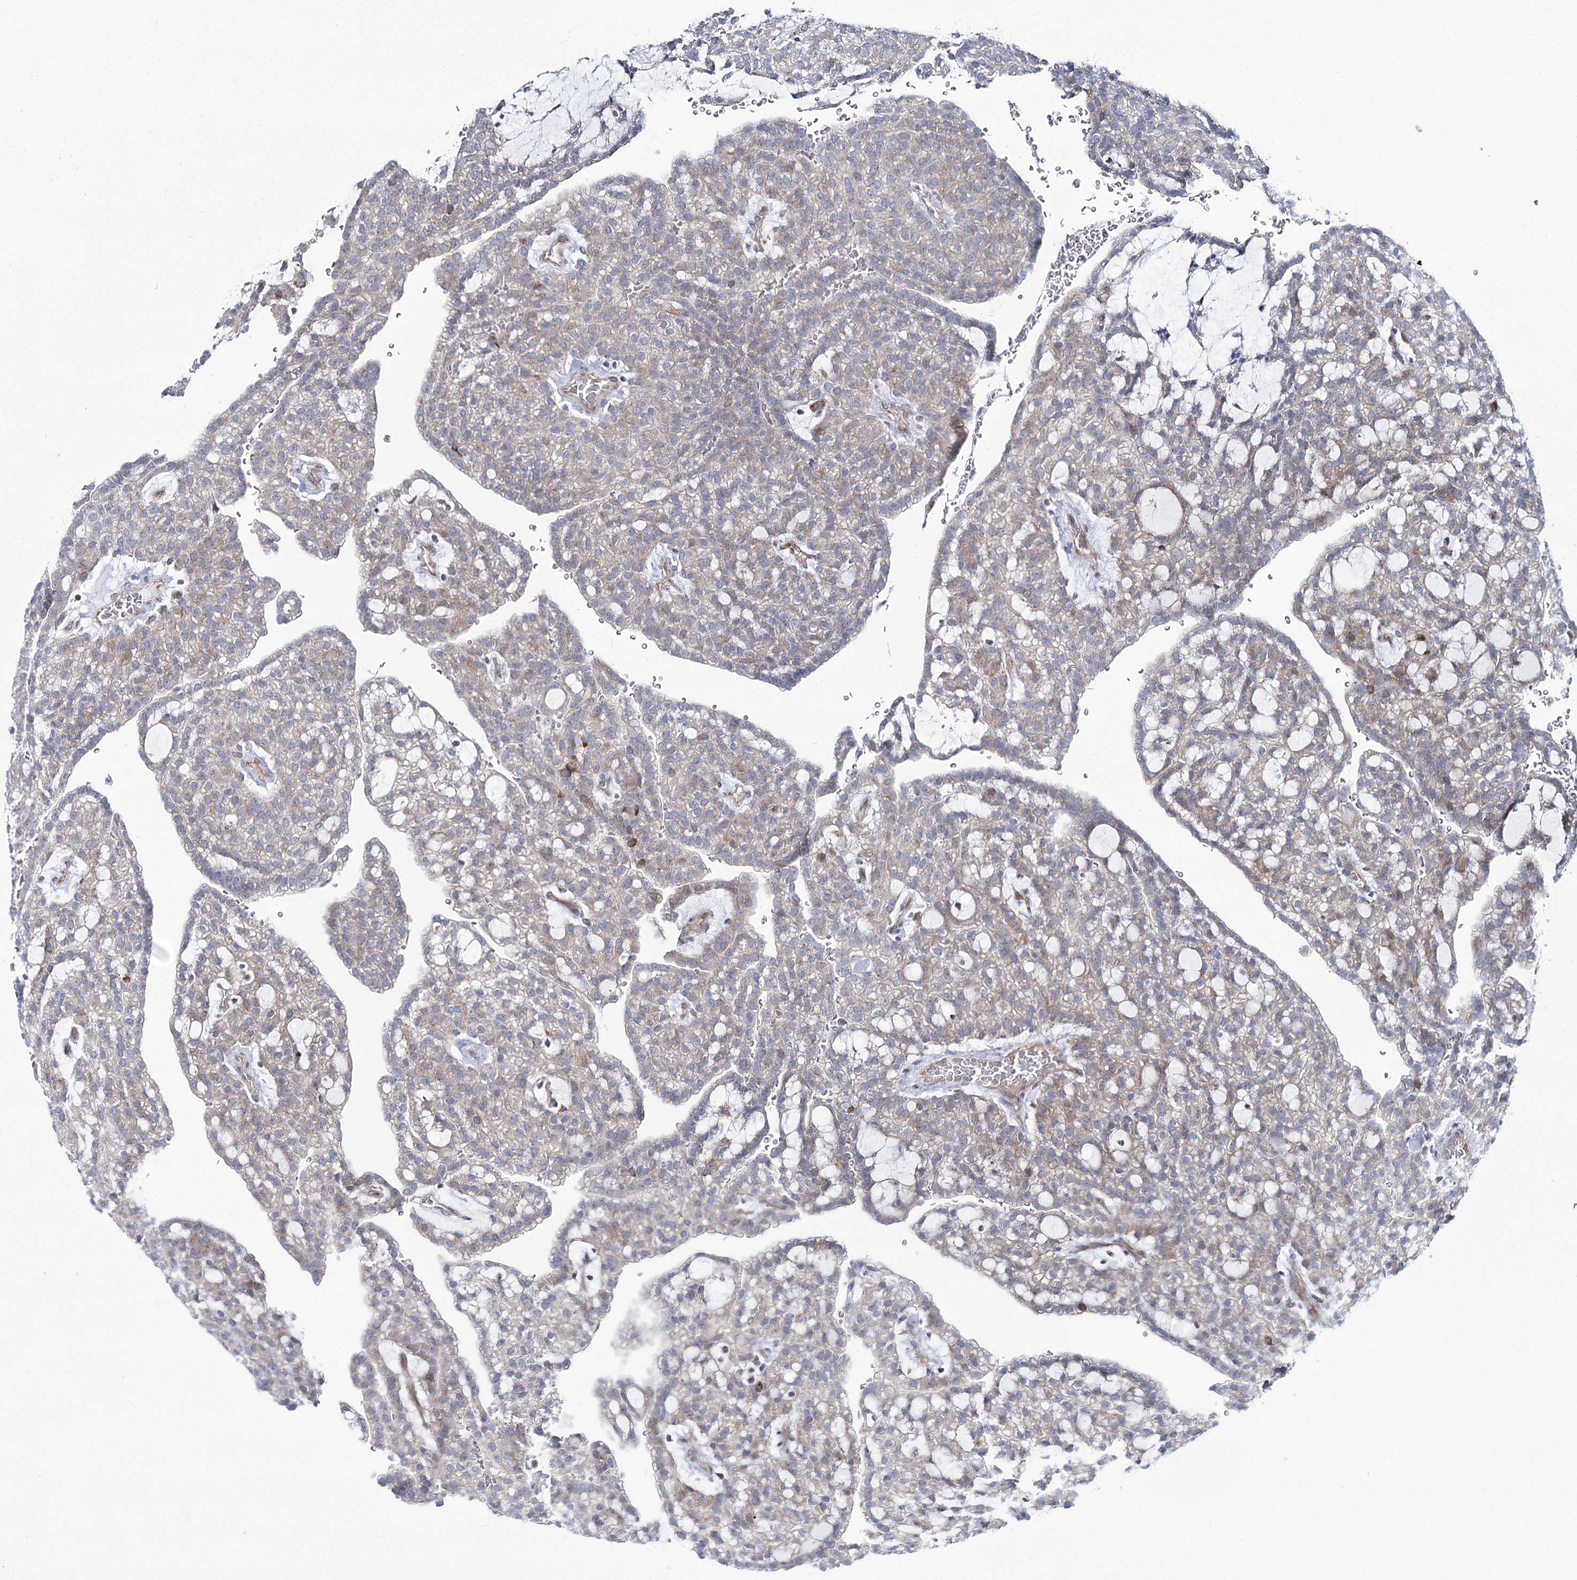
{"staining": {"intensity": "weak", "quantity": "25%-75%", "location": "cytoplasmic/membranous"}, "tissue": "renal cancer", "cell_type": "Tumor cells", "image_type": "cancer", "snomed": [{"axis": "morphology", "description": "Adenocarcinoma, NOS"}, {"axis": "topography", "description": "Kidney"}], "caption": "A brown stain shows weak cytoplasmic/membranous staining of a protein in human renal adenocarcinoma tumor cells.", "gene": "CPLANE1", "patient": {"sex": "male", "age": 63}}